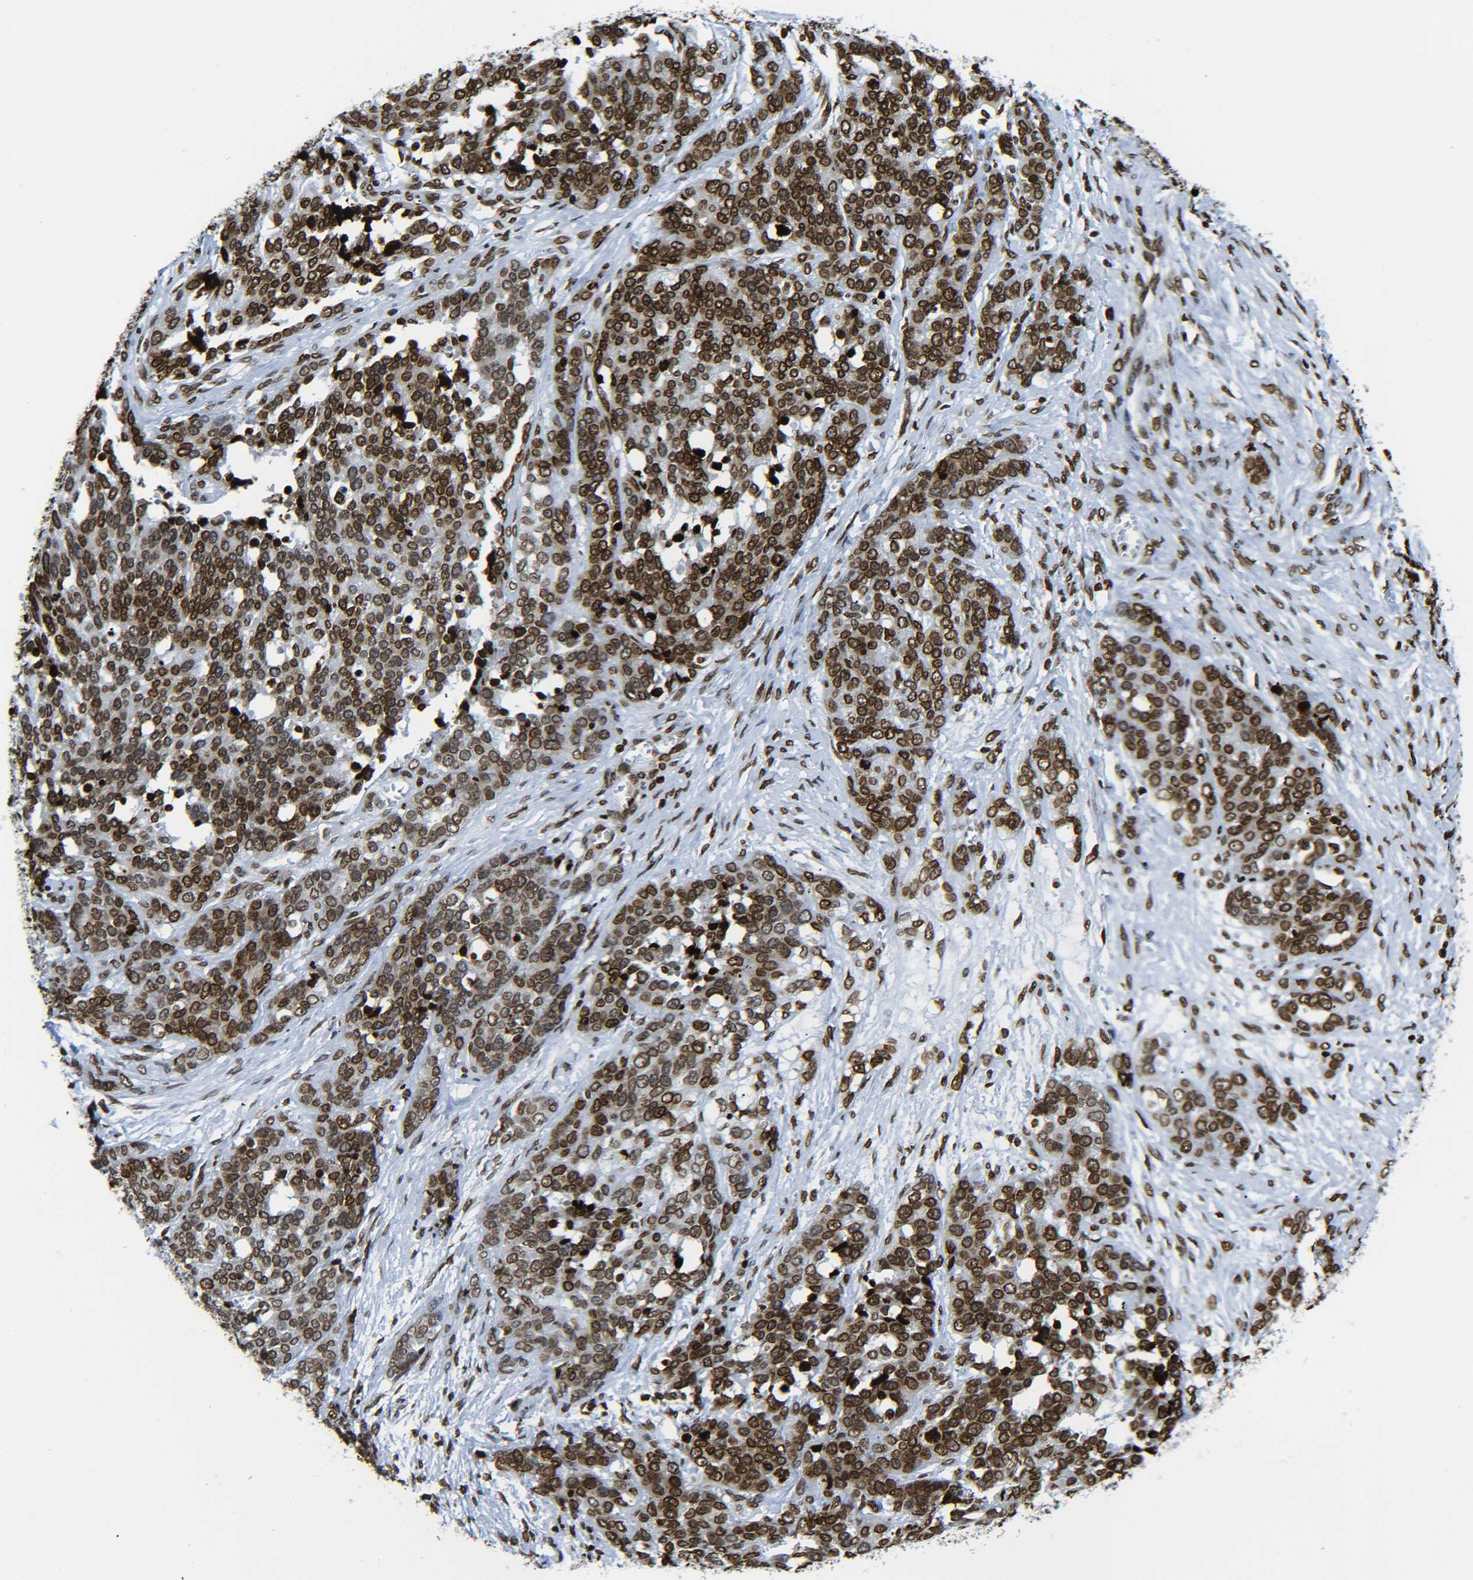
{"staining": {"intensity": "moderate", "quantity": ">75%", "location": "nuclear"}, "tissue": "ovarian cancer", "cell_type": "Tumor cells", "image_type": "cancer", "snomed": [{"axis": "morphology", "description": "Cystadenocarcinoma, serous, NOS"}, {"axis": "topography", "description": "Ovary"}], "caption": "A brown stain labels moderate nuclear expression of a protein in ovarian serous cystadenocarcinoma tumor cells.", "gene": "H2AX", "patient": {"sex": "female", "age": 44}}